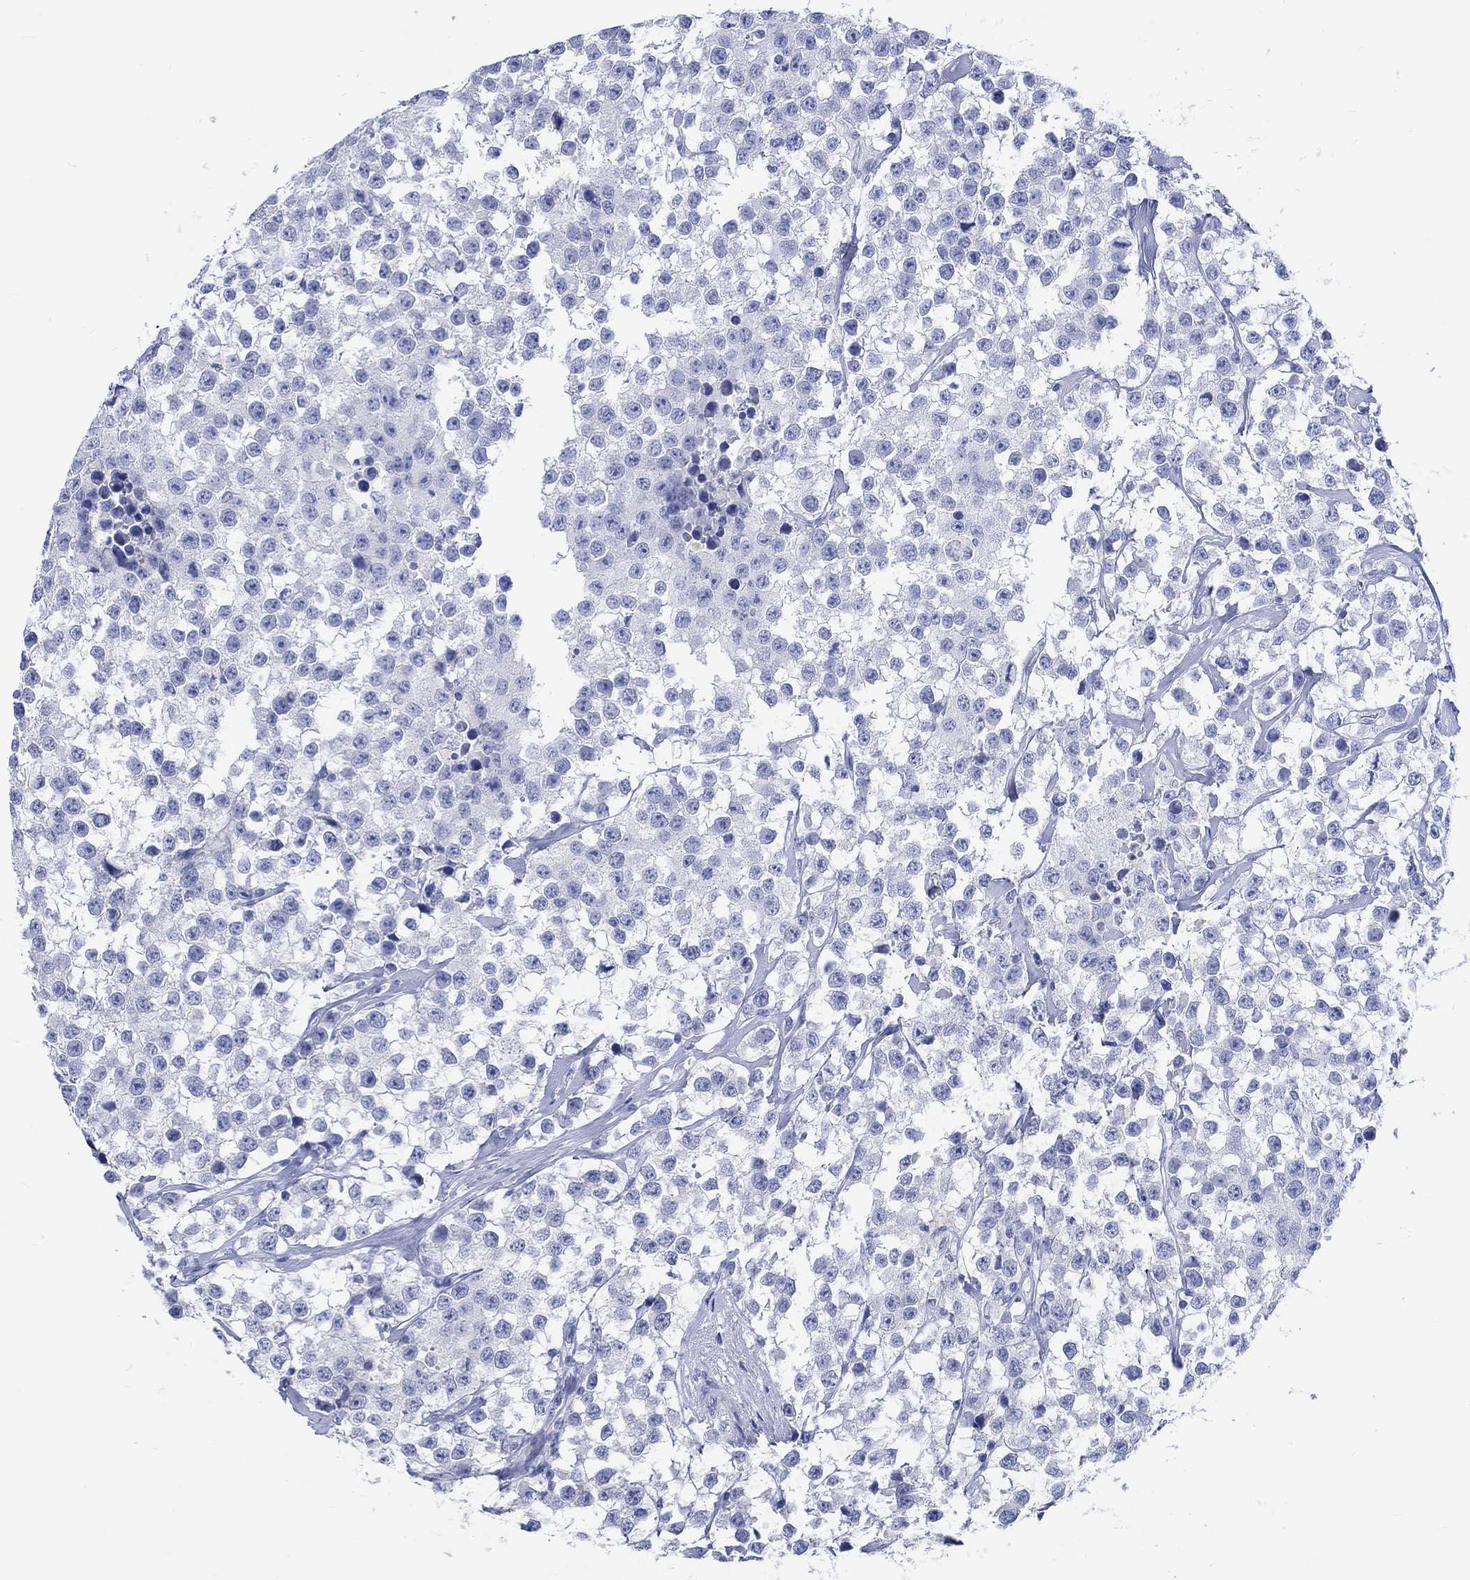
{"staining": {"intensity": "negative", "quantity": "none", "location": "none"}, "tissue": "testis cancer", "cell_type": "Tumor cells", "image_type": "cancer", "snomed": [{"axis": "morphology", "description": "Seminoma, NOS"}, {"axis": "topography", "description": "Testis"}], "caption": "An IHC histopathology image of testis cancer is shown. There is no staining in tumor cells of testis cancer.", "gene": "SHISA4", "patient": {"sex": "male", "age": 59}}